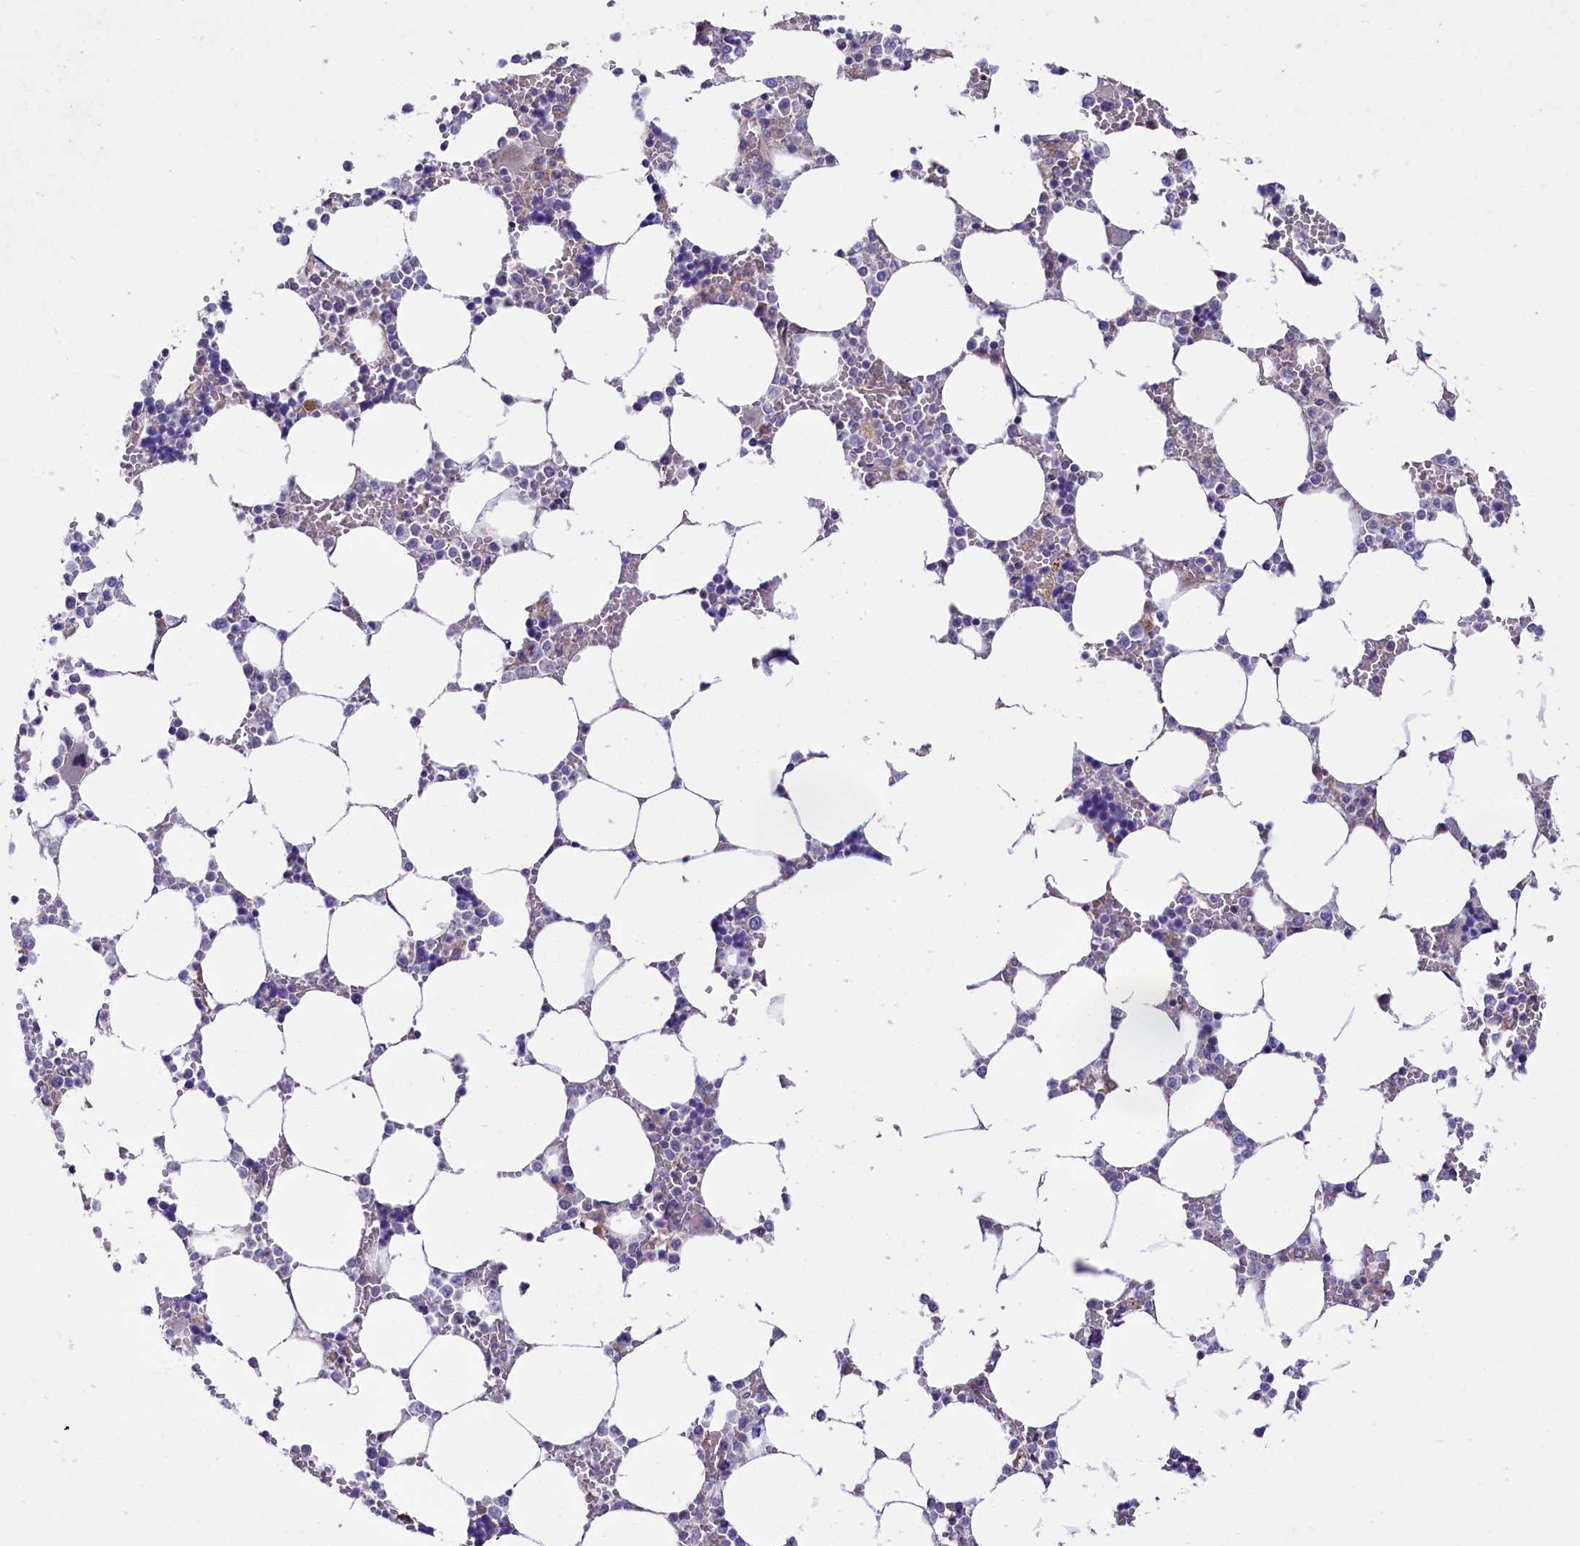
{"staining": {"intensity": "moderate", "quantity": "<25%", "location": "cytoplasmic/membranous"}, "tissue": "bone marrow", "cell_type": "Hematopoietic cells", "image_type": "normal", "snomed": [{"axis": "morphology", "description": "Normal tissue, NOS"}, {"axis": "topography", "description": "Bone marrow"}], "caption": "High-magnification brightfield microscopy of benign bone marrow stained with DAB (3,3'-diaminobenzidine) (brown) and counterstained with hematoxylin (blue). hematopoietic cells exhibit moderate cytoplasmic/membranous positivity is identified in about<25% of cells. (DAB (3,3'-diaminobenzidine) IHC, brown staining for protein, blue staining for nuclei).", "gene": "GPR108", "patient": {"sex": "male", "age": 64}}